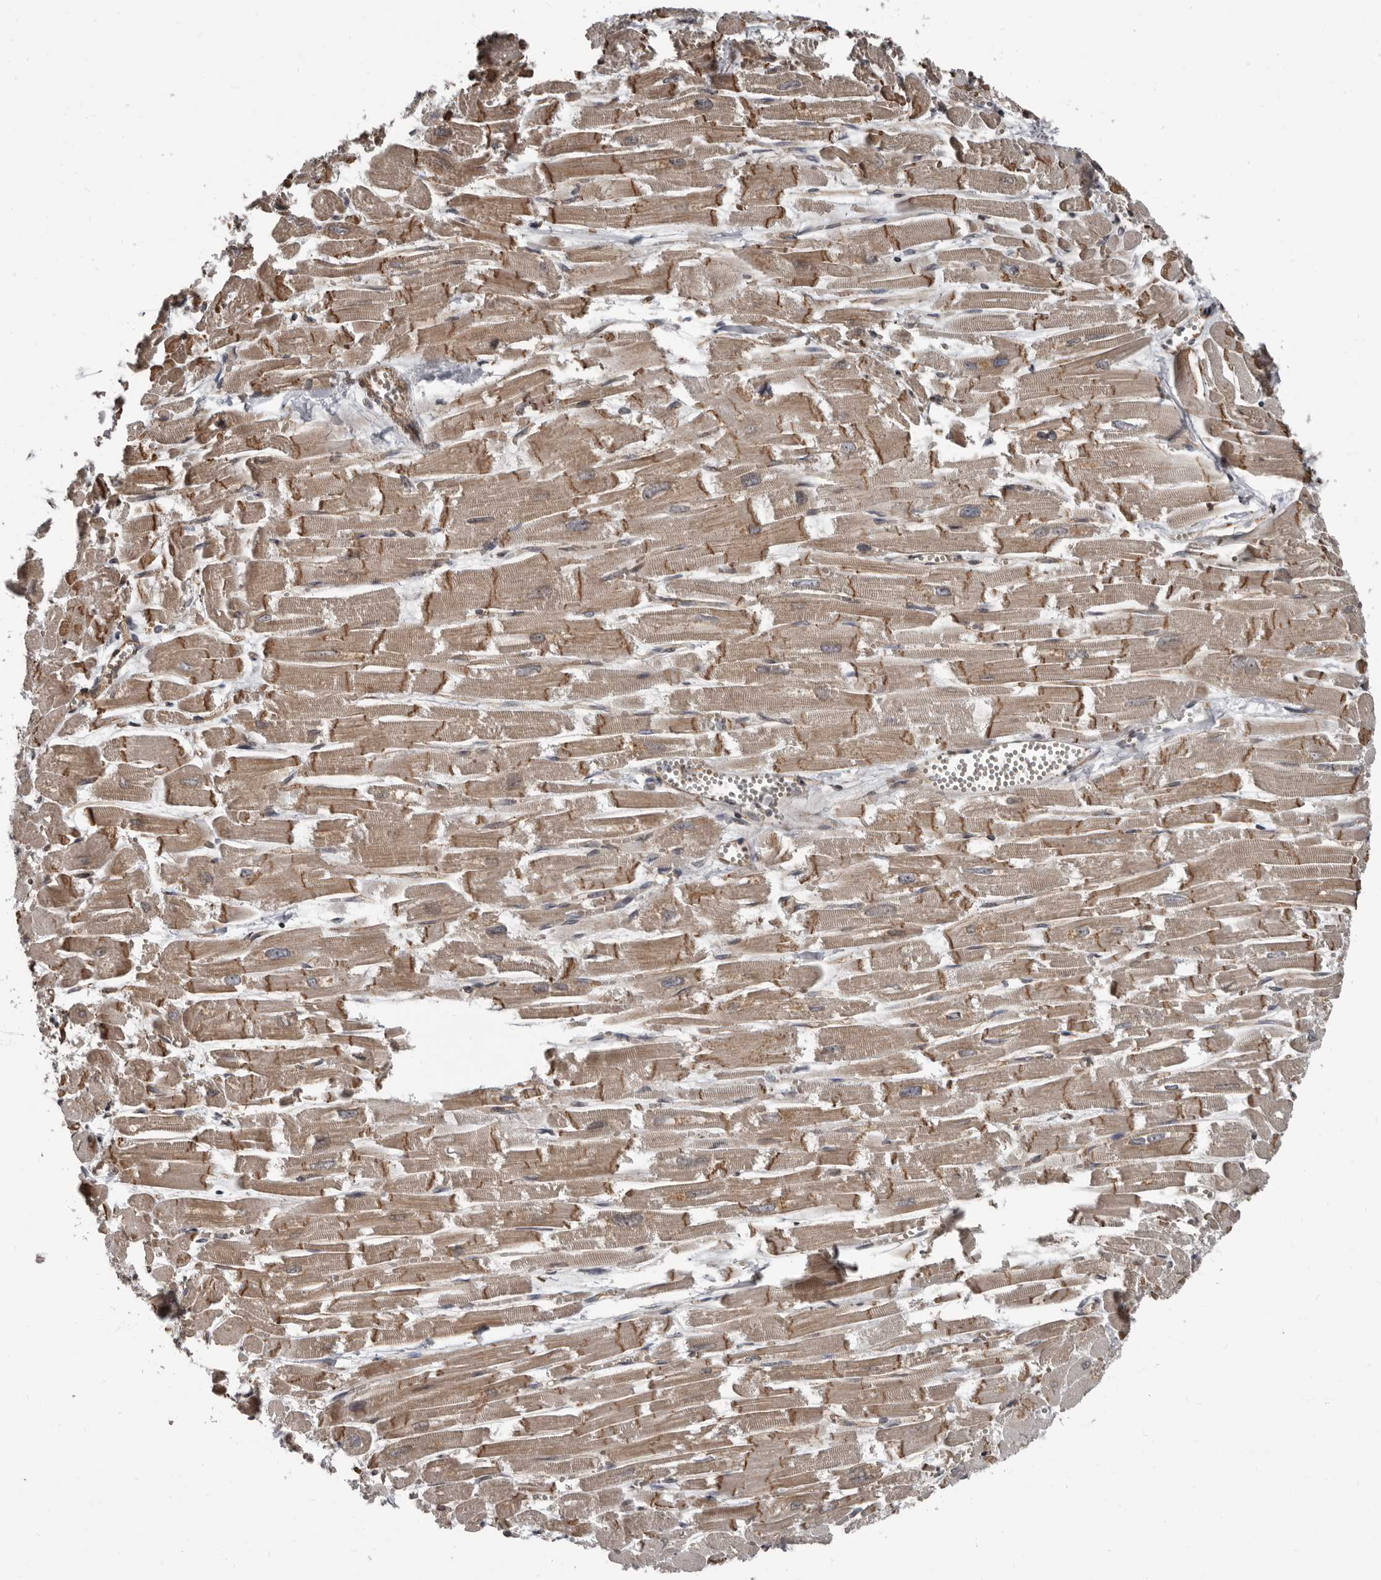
{"staining": {"intensity": "moderate", "quantity": ">75%", "location": "cytoplasmic/membranous"}, "tissue": "heart muscle", "cell_type": "Cardiomyocytes", "image_type": "normal", "snomed": [{"axis": "morphology", "description": "Normal tissue, NOS"}, {"axis": "topography", "description": "Heart"}], "caption": "This histopathology image exhibits immunohistochemistry (IHC) staining of unremarkable human heart muscle, with medium moderate cytoplasmic/membranous staining in approximately >75% of cardiomyocytes.", "gene": "CHD1L", "patient": {"sex": "male", "age": 54}}